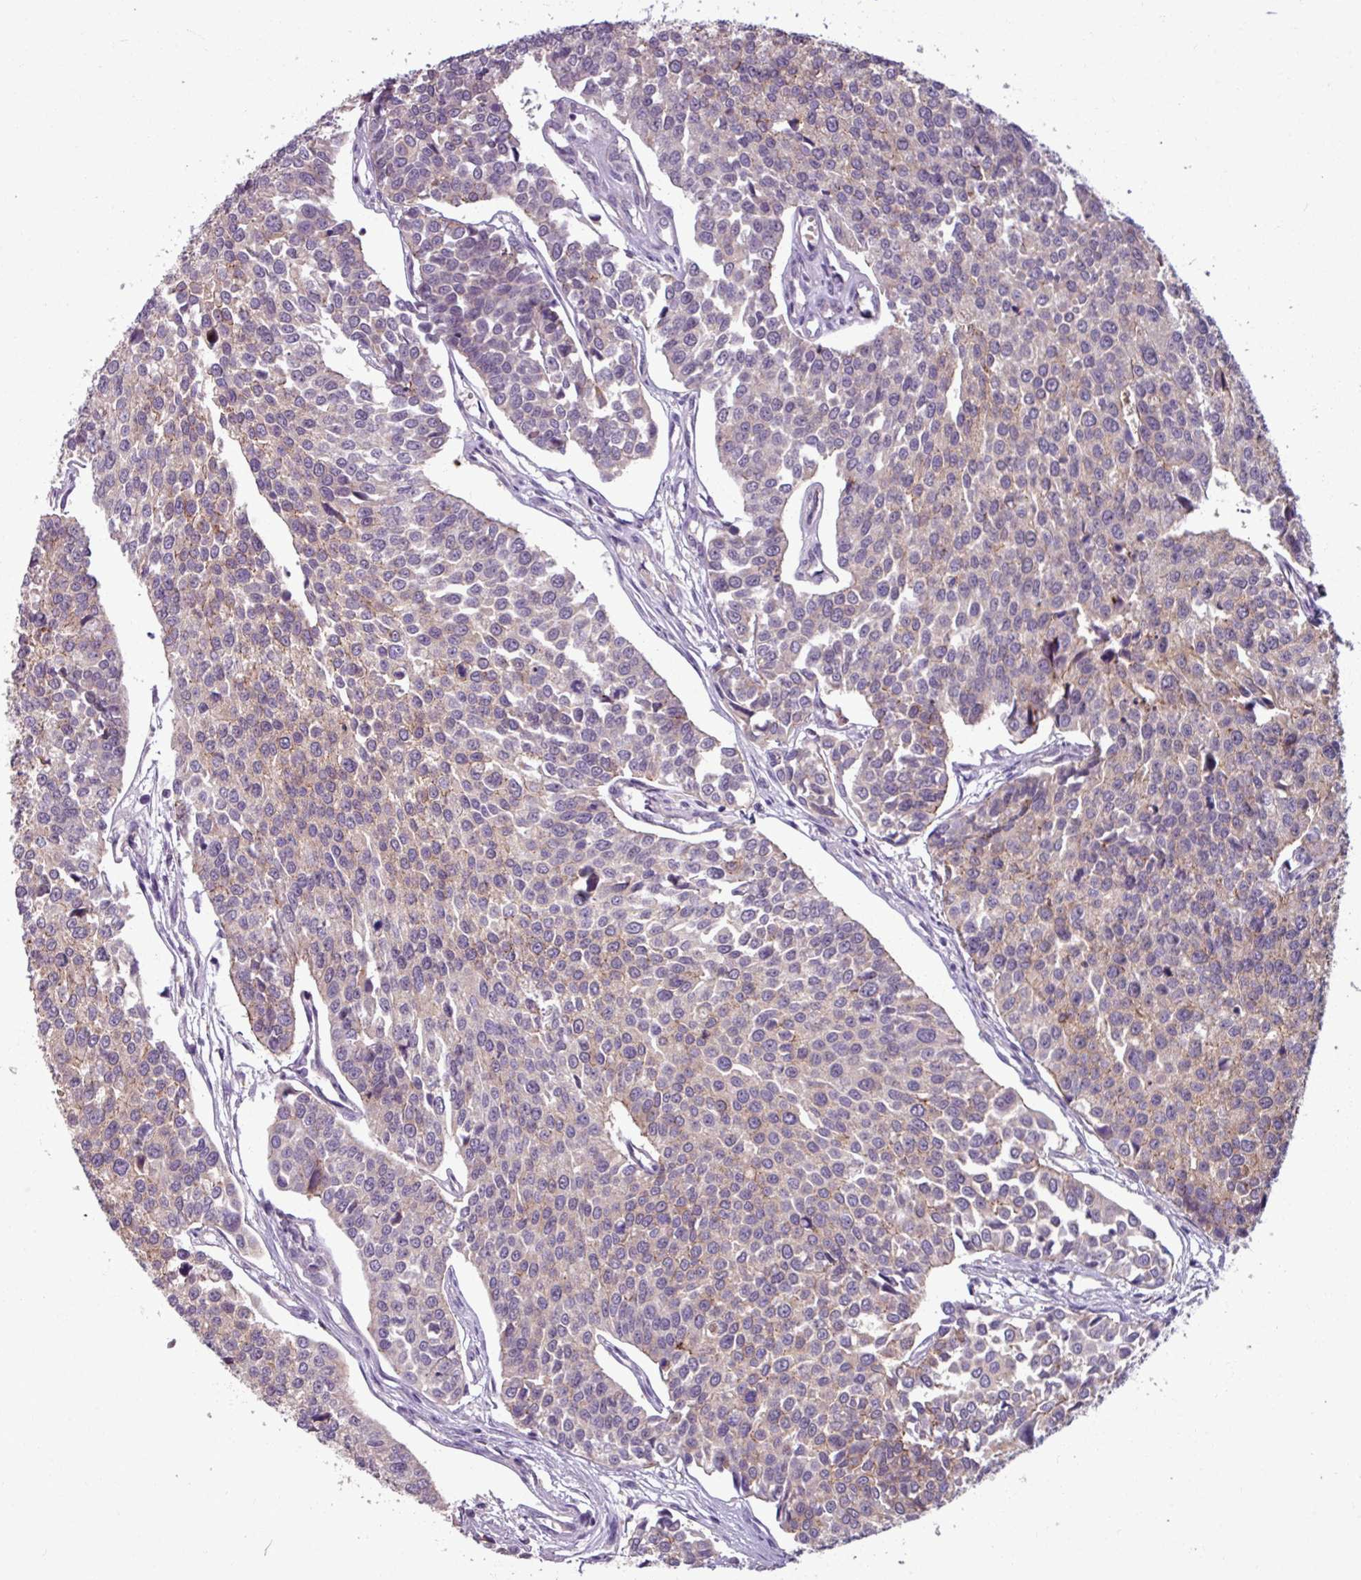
{"staining": {"intensity": "weak", "quantity": "25%-75%", "location": "cytoplasmic/membranous"}, "tissue": "urothelial cancer", "cell_type": "Tumor cells", "image_type": "cancer", "snomed": [{"axis": "morphology", "description": "Urothelial carcinoma, Low grade"}, {"axis": "topography", "description": "Urinary bladder"}], "caption": "Tumor cells reveal low levels of weak cytoplasmic/membranous positivity in approximately 25%-75% of cells in human urothelial cancer. (DAB (3,3'-diaminobenzidine) IHC with brightfield microscopy, high magnification).", "gene": "PNMA6A", "patient": {"sex": "female", "age": 78}}